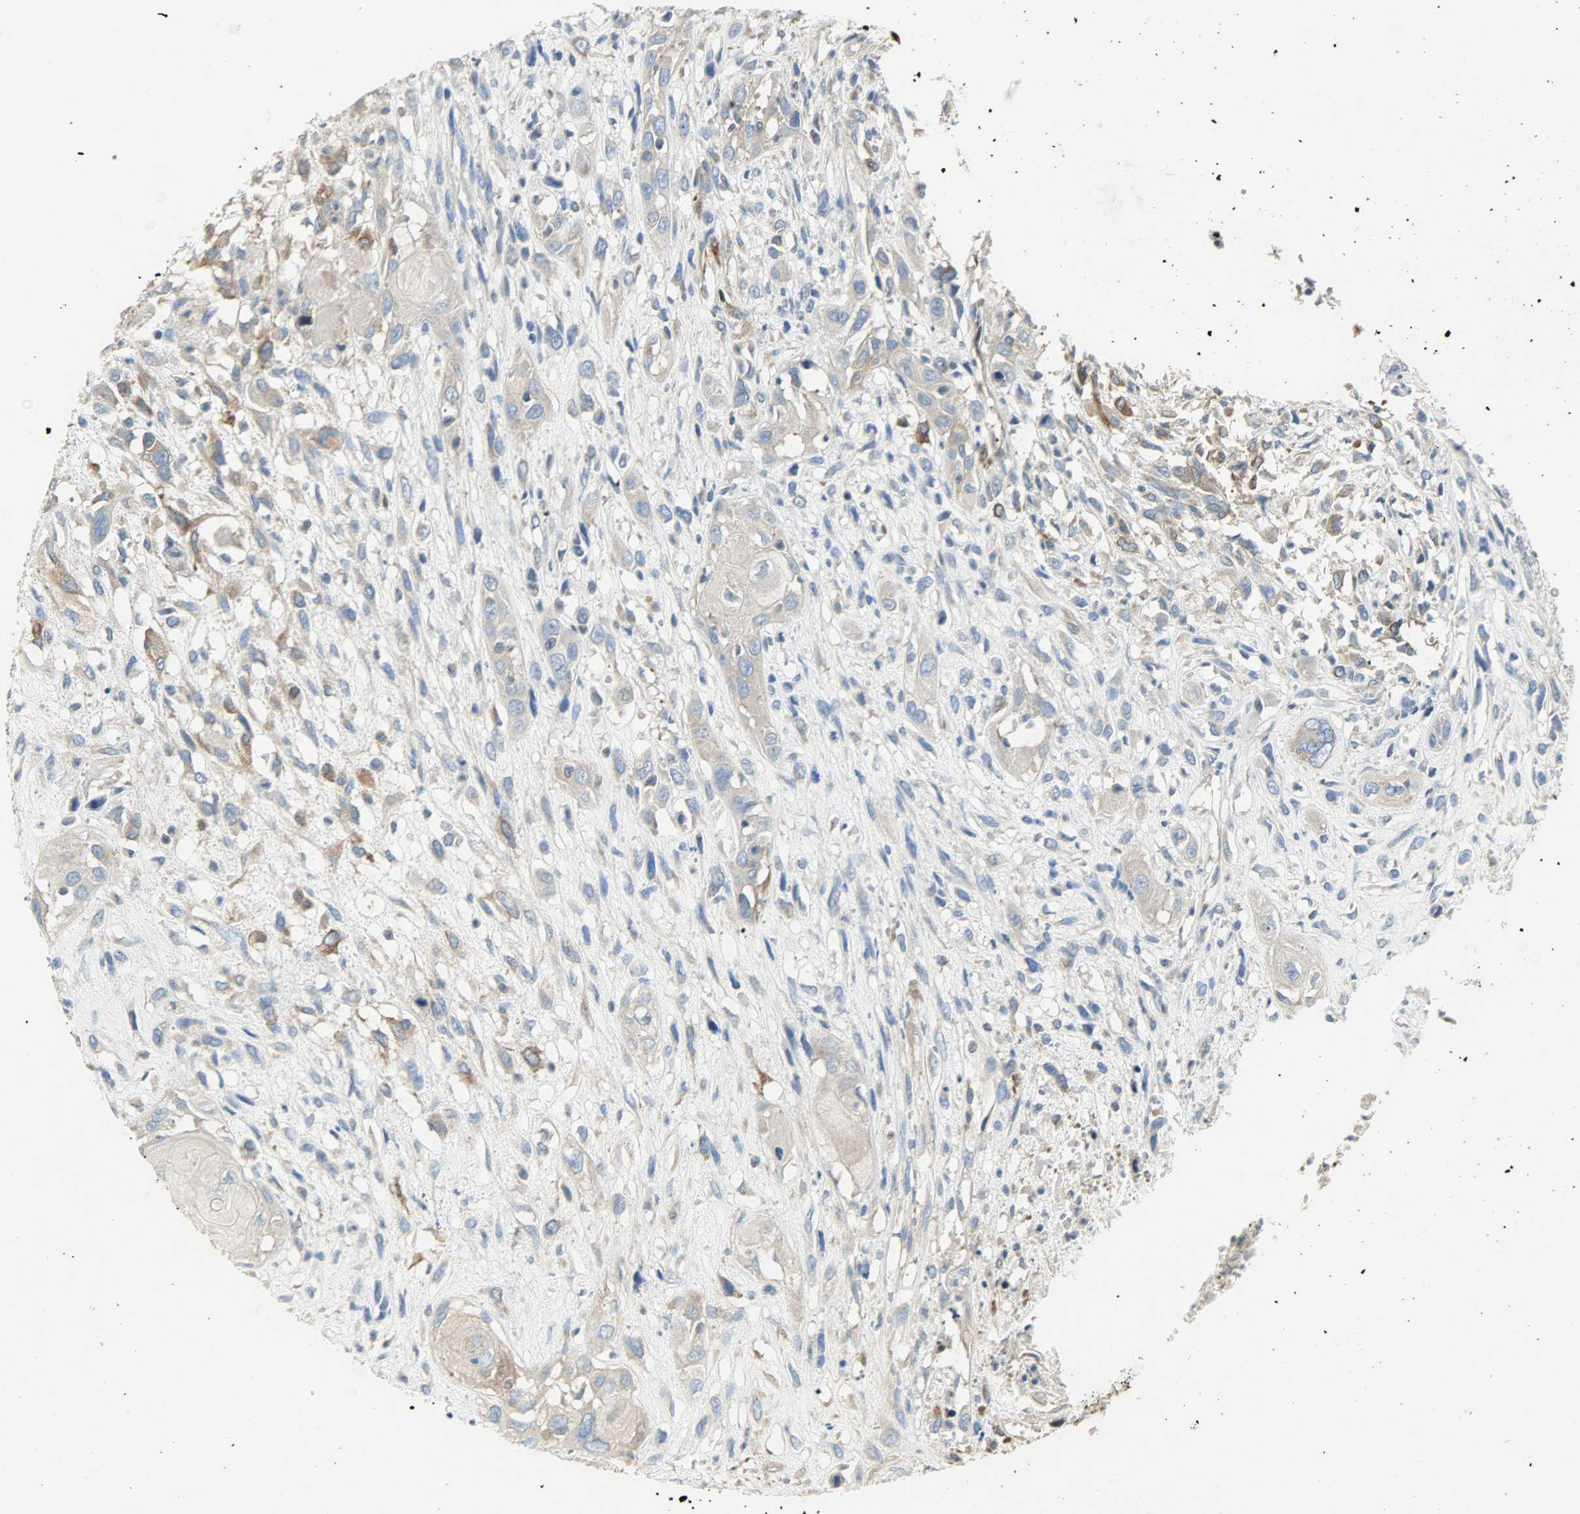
{"staining": {"intensity": "moderate", "quantity": ">75%", "location": "cytoplasmic/membranous"}, "tissue": "head and neck cancer", "cell_type": "Tumor cells", "image_type": "cancer", "snomed": [{"axis": "morphology", "description": "Necrosis, NOS"}, {"axis": "morphology", "description": "Neoplasm, malignant, NOS"}, {"axis": "topography", "description": "Salivary gland"}, {"axis": "topography", "description": "Head-Neck"}], "caption": "Immunohistochemical staining of human head and neck cancer (malignant neoplasm) reveals medium levels of moderate cytoplasmic/membranous protein positivity in approximately >75% of tumor cells.", "gene": "WARS1", "patient": {"sex": "male", "age": 43}}